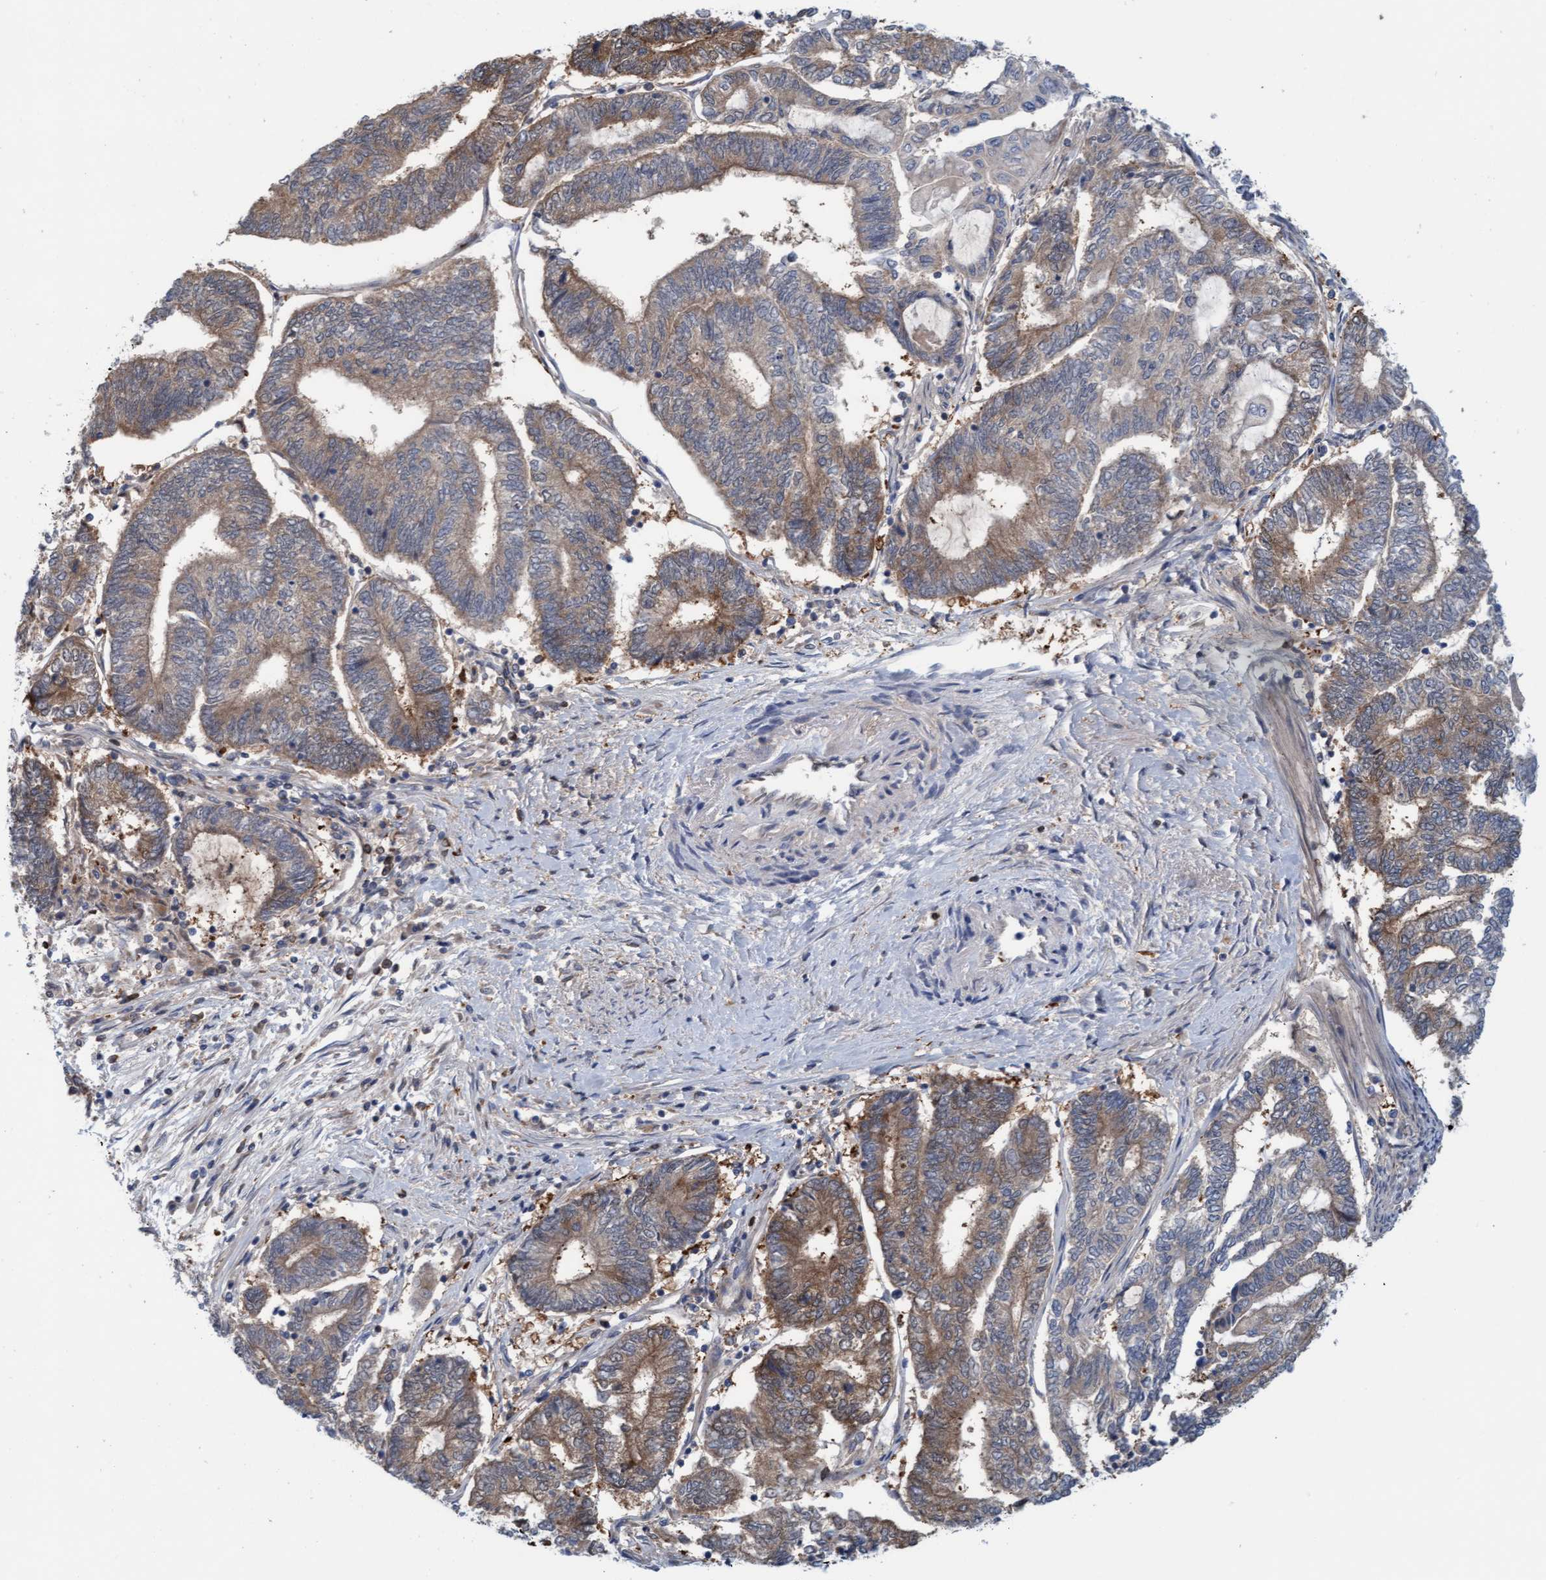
{"staining": {"intensity": "moderate", "quantity": ">75%", "location": "cytoplasmic/membranous"}, "tissue": "endometrial cancer", "cell_type": "Tumor cells", "image_type": "cancer", "snomed": [{"axis": "morphology", "description": "Adenocarcinoma, NOS"}, {"axis": "topography", "description": "Uterus"}, {"axis": "topography", "description": "Endometrium"}], "caption": "This histopathology image displays IHC staining of human endometrial cancer (adenocarcinoma), with medium moderate cytoplasmic/membranous staining in approximately >75% of tumor cells.", "gene": "KLHL25", "patient": {"sex": "female", "age": 70}}